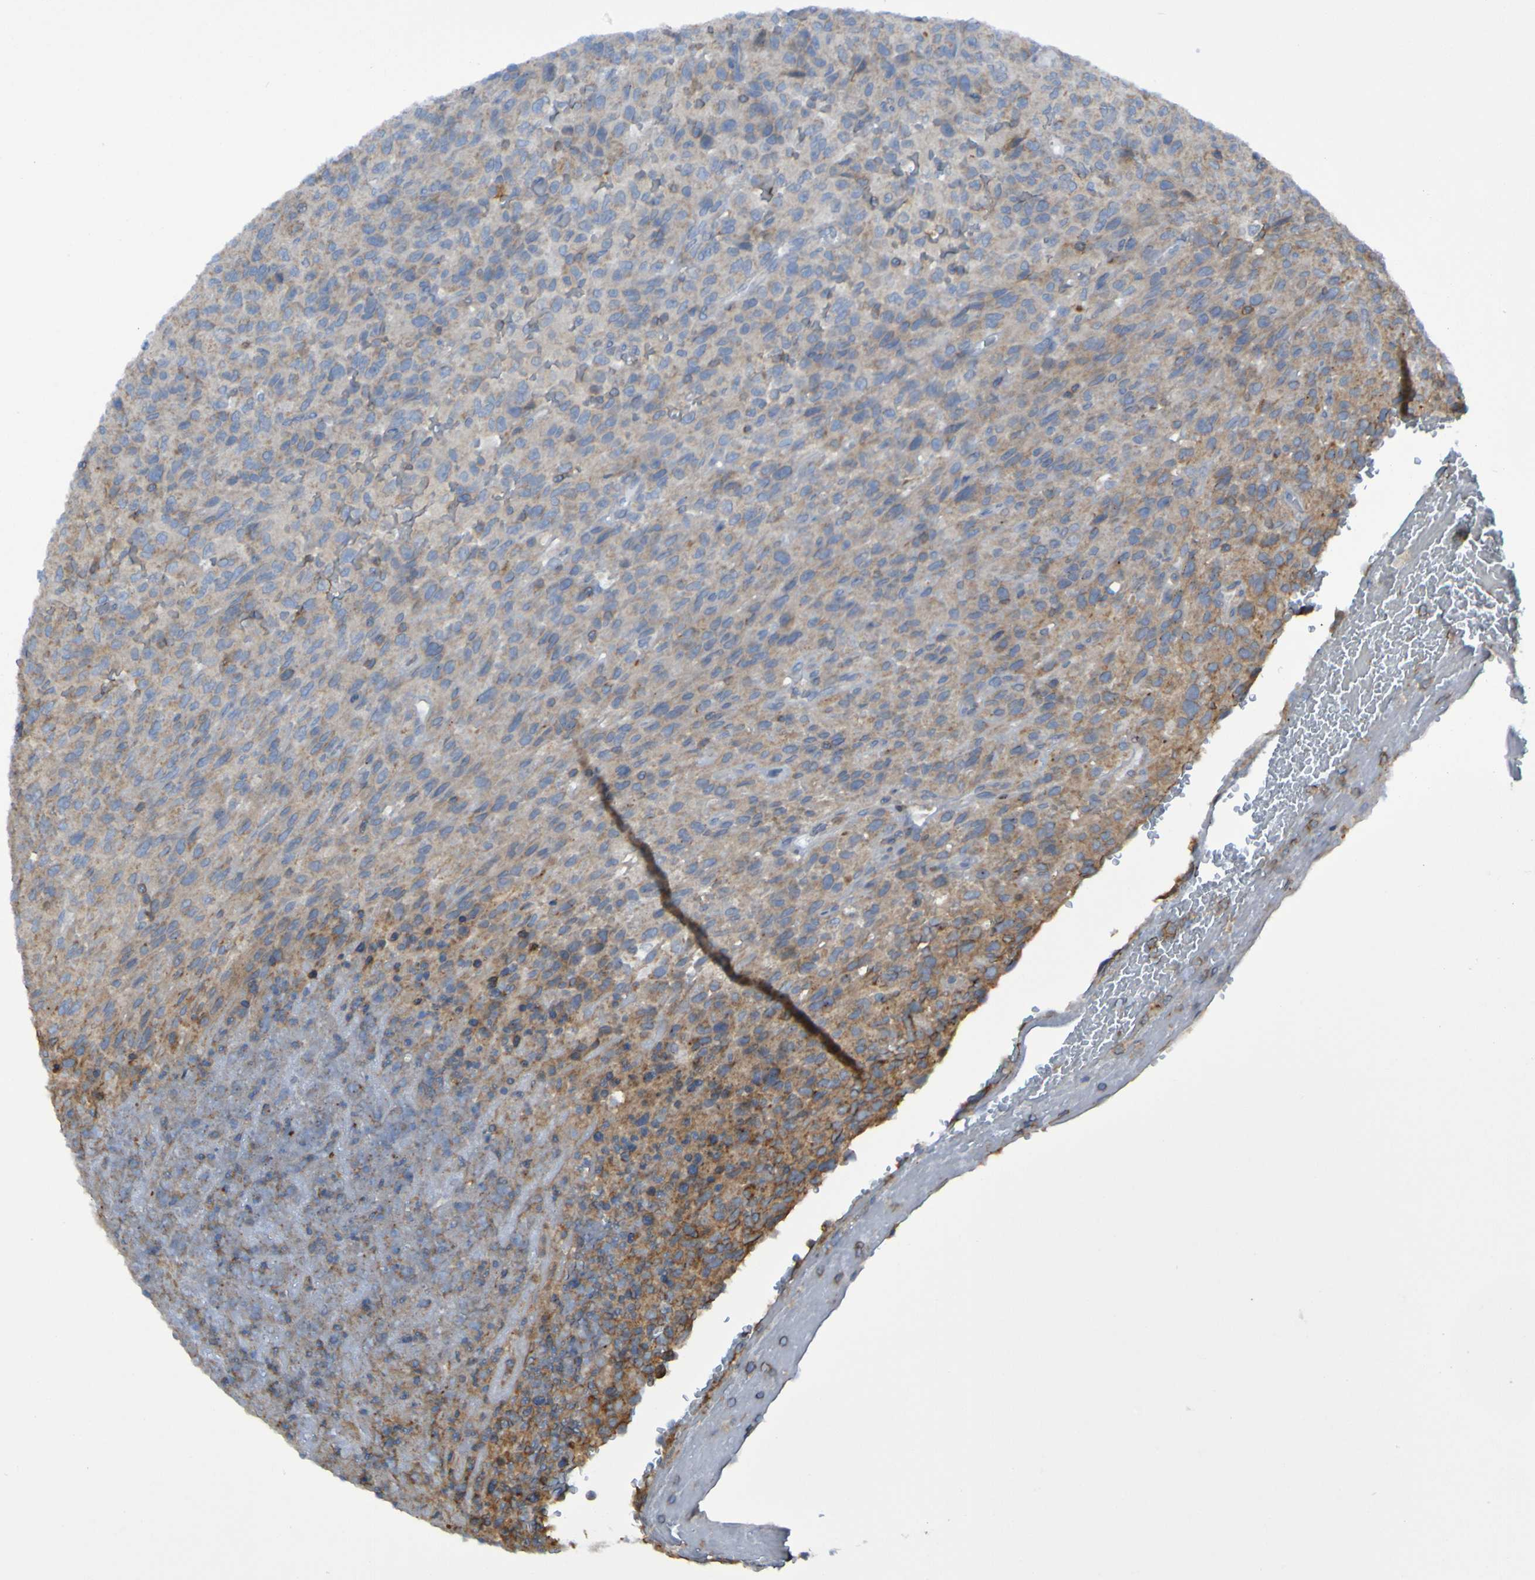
{"staining": {"intensity": "weak", "quantity": ">75%", "location": "cytoplasmic/membranous"}, "tissue": "urothelial cancer", "cell_type": "Tumor cells", "image_type": "cancer", "snomed": [{"axis": "morphology", "description": "Urothelial carcinoma, High grade"}, {"axis": "topography", "description": "Urinary bladder"}], "caption": "DAB (3,3'-diaminobenzidine) immunohistochemical staining of urothelial carcinoma (high-grade) reveals weak cytoplasmic/membranous protein staining in approximately >75% of tumor cells. (Stains: DAB in brown, nuclei in blue, Microscopy: brightfield microscopy at high magnification).", "gene": "PDGFB", "patient": {"sex": "male", "age": 66}}